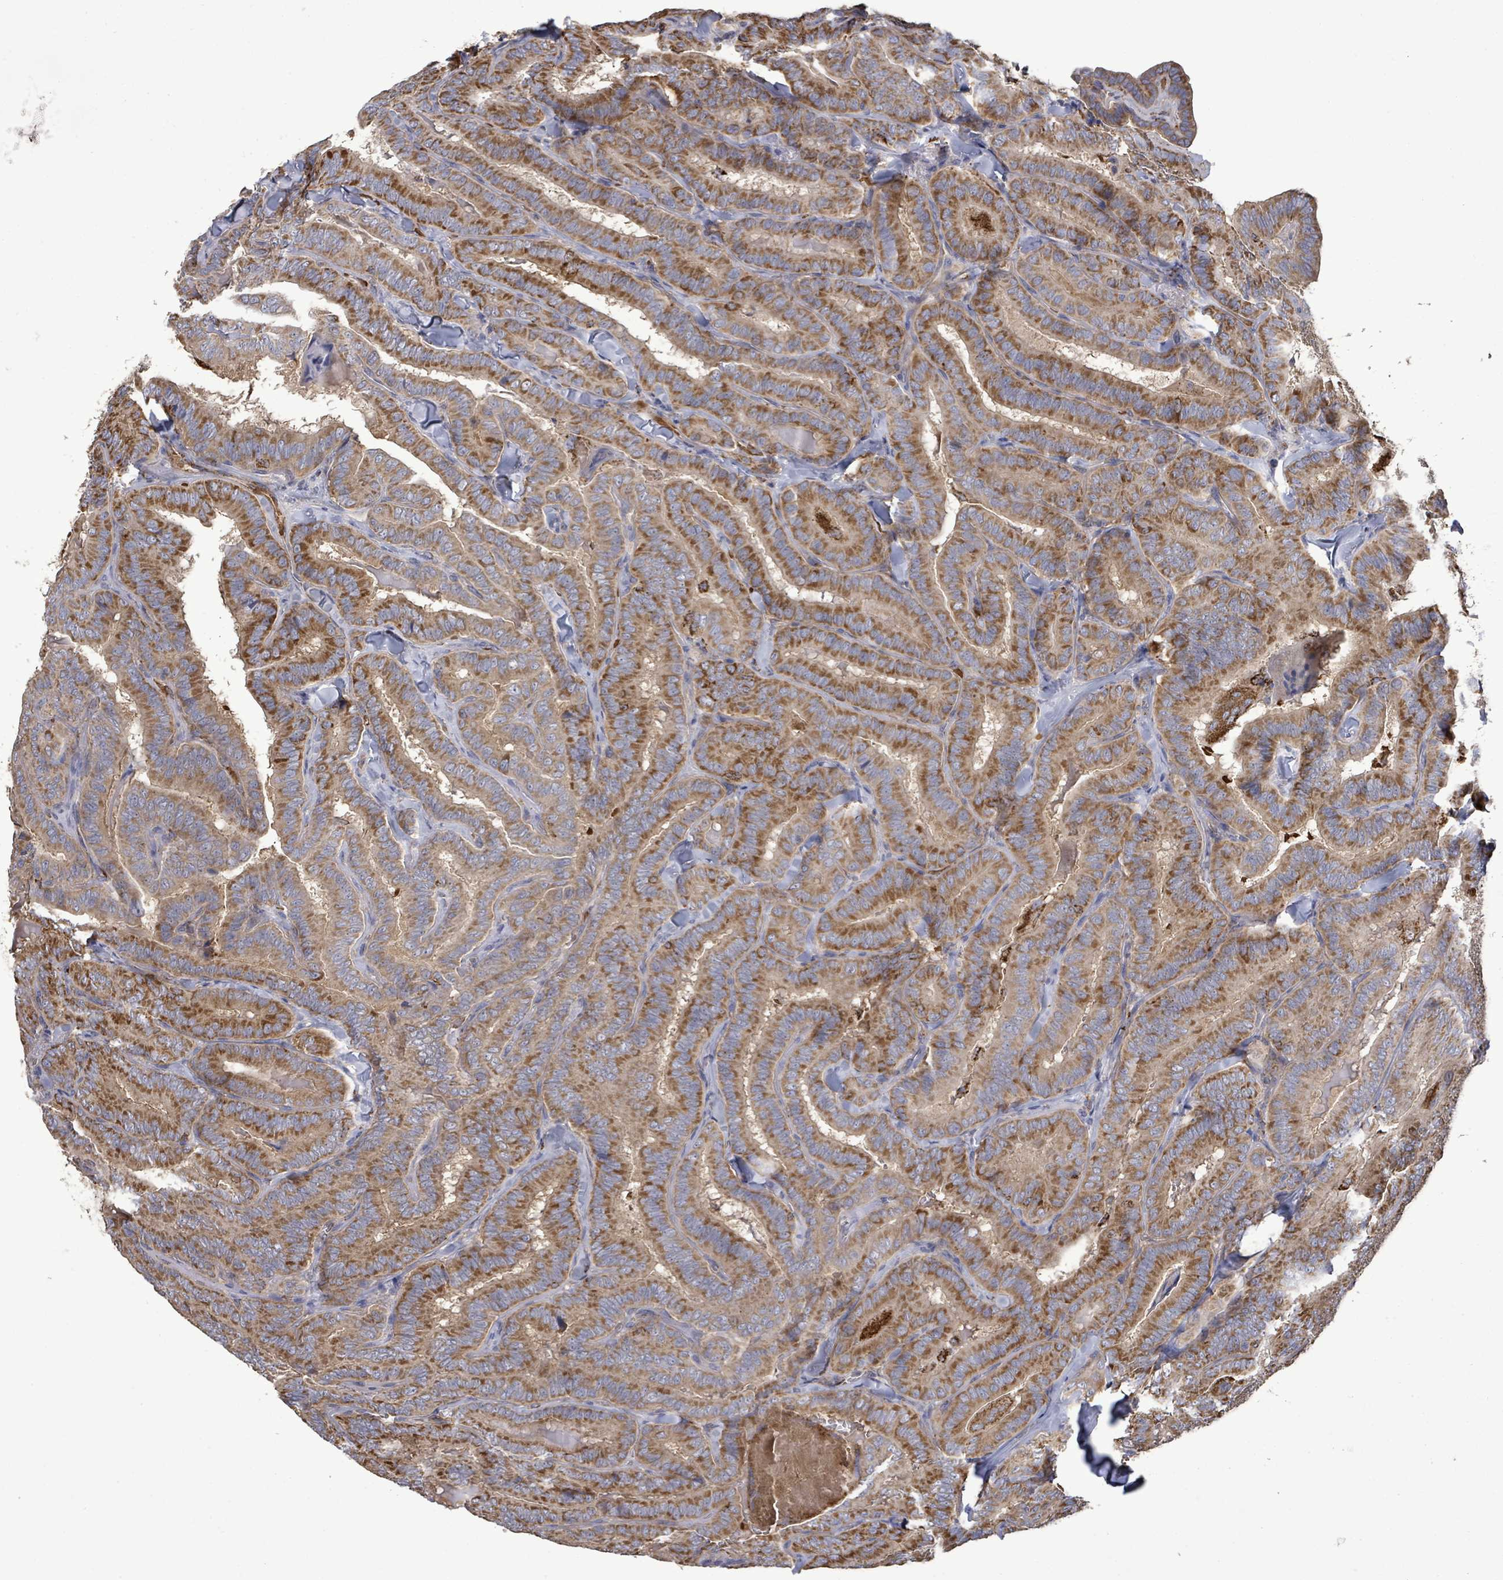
{"staining": {"intensity": "strong", "quantity": ">75%", "location": "cytoplasmic/membranous"}, "tissue": "thyroid cancer", "cell_type": "Tumor cells", "image_type": "cancer", "snomed": [{"axis": "morphology", "description": "Papillary adenocarcinoma, NOS"}, {"axis": "topography", "description": "Thyroid gland"}], "caption": "Human thyroid papillary adenocarcinoma stained with a brown dye shows strong cytoplasmic/membranous positive staining in approximately >75% of tumor cells.", "gene": "MTMR12", "patient": {"sex": "male", "age": 61}}